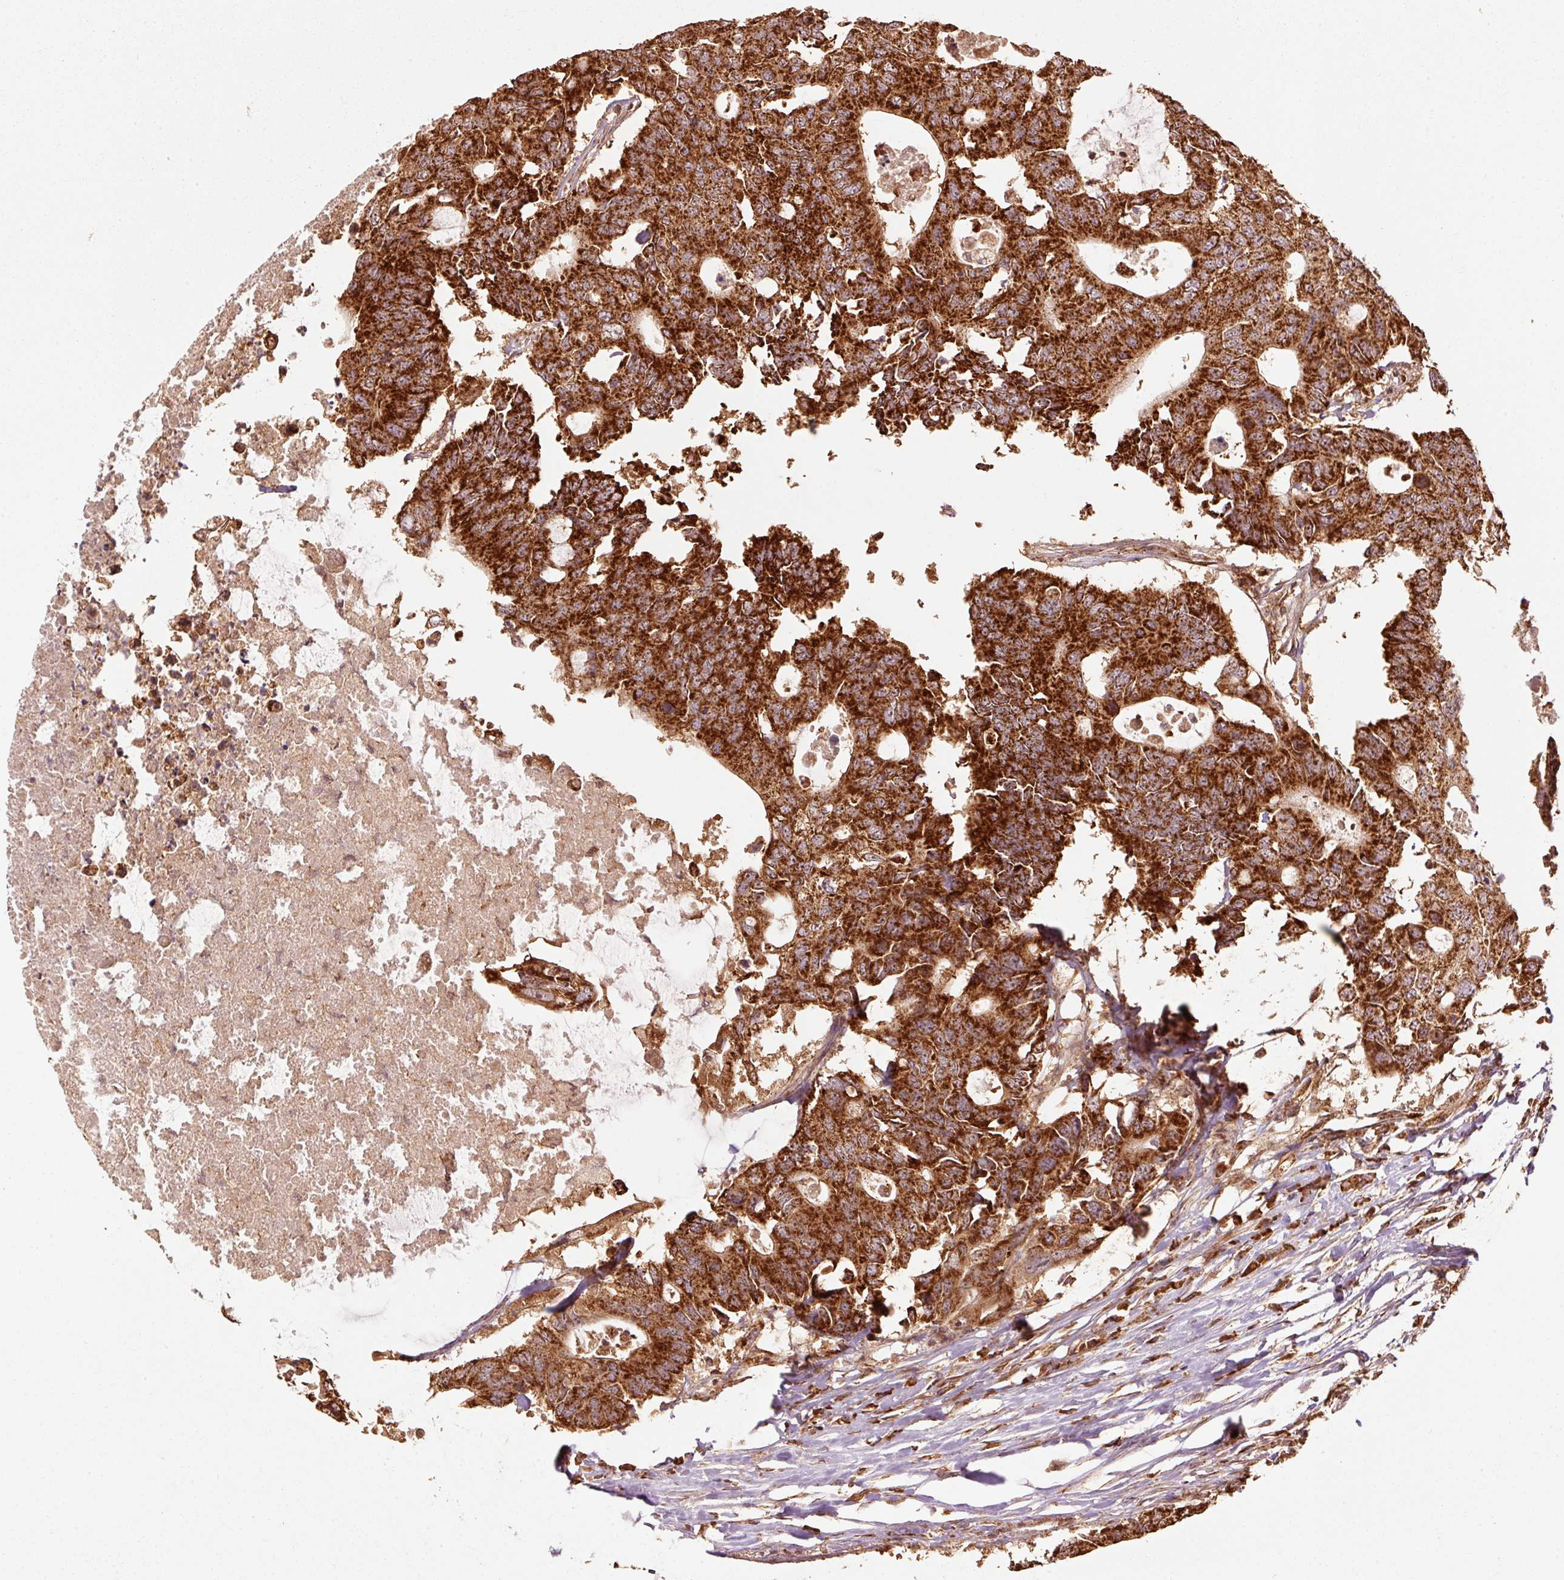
{"staining": {"intensity": "strong", "quantity": ">75%", "location": "cytoplasmic/membranous"}, "tissue": "colorectal cancer", "cell_type": "Tumor cells", "image_type": "cancer", "snomed": [{"axis": "morphology", "description": "Adenocarcinoma, NOS"}, {"axis": "topography", "description": "Colon"}], "caption": "Colorectal adenocarcinoma stained with immunohistochemistry exhibits strong cytoplasmic/membranous staining in approximately >75% of tumor cells.", "gene": "MRPL16", "patient": {"sex": "male", "age": 71}}